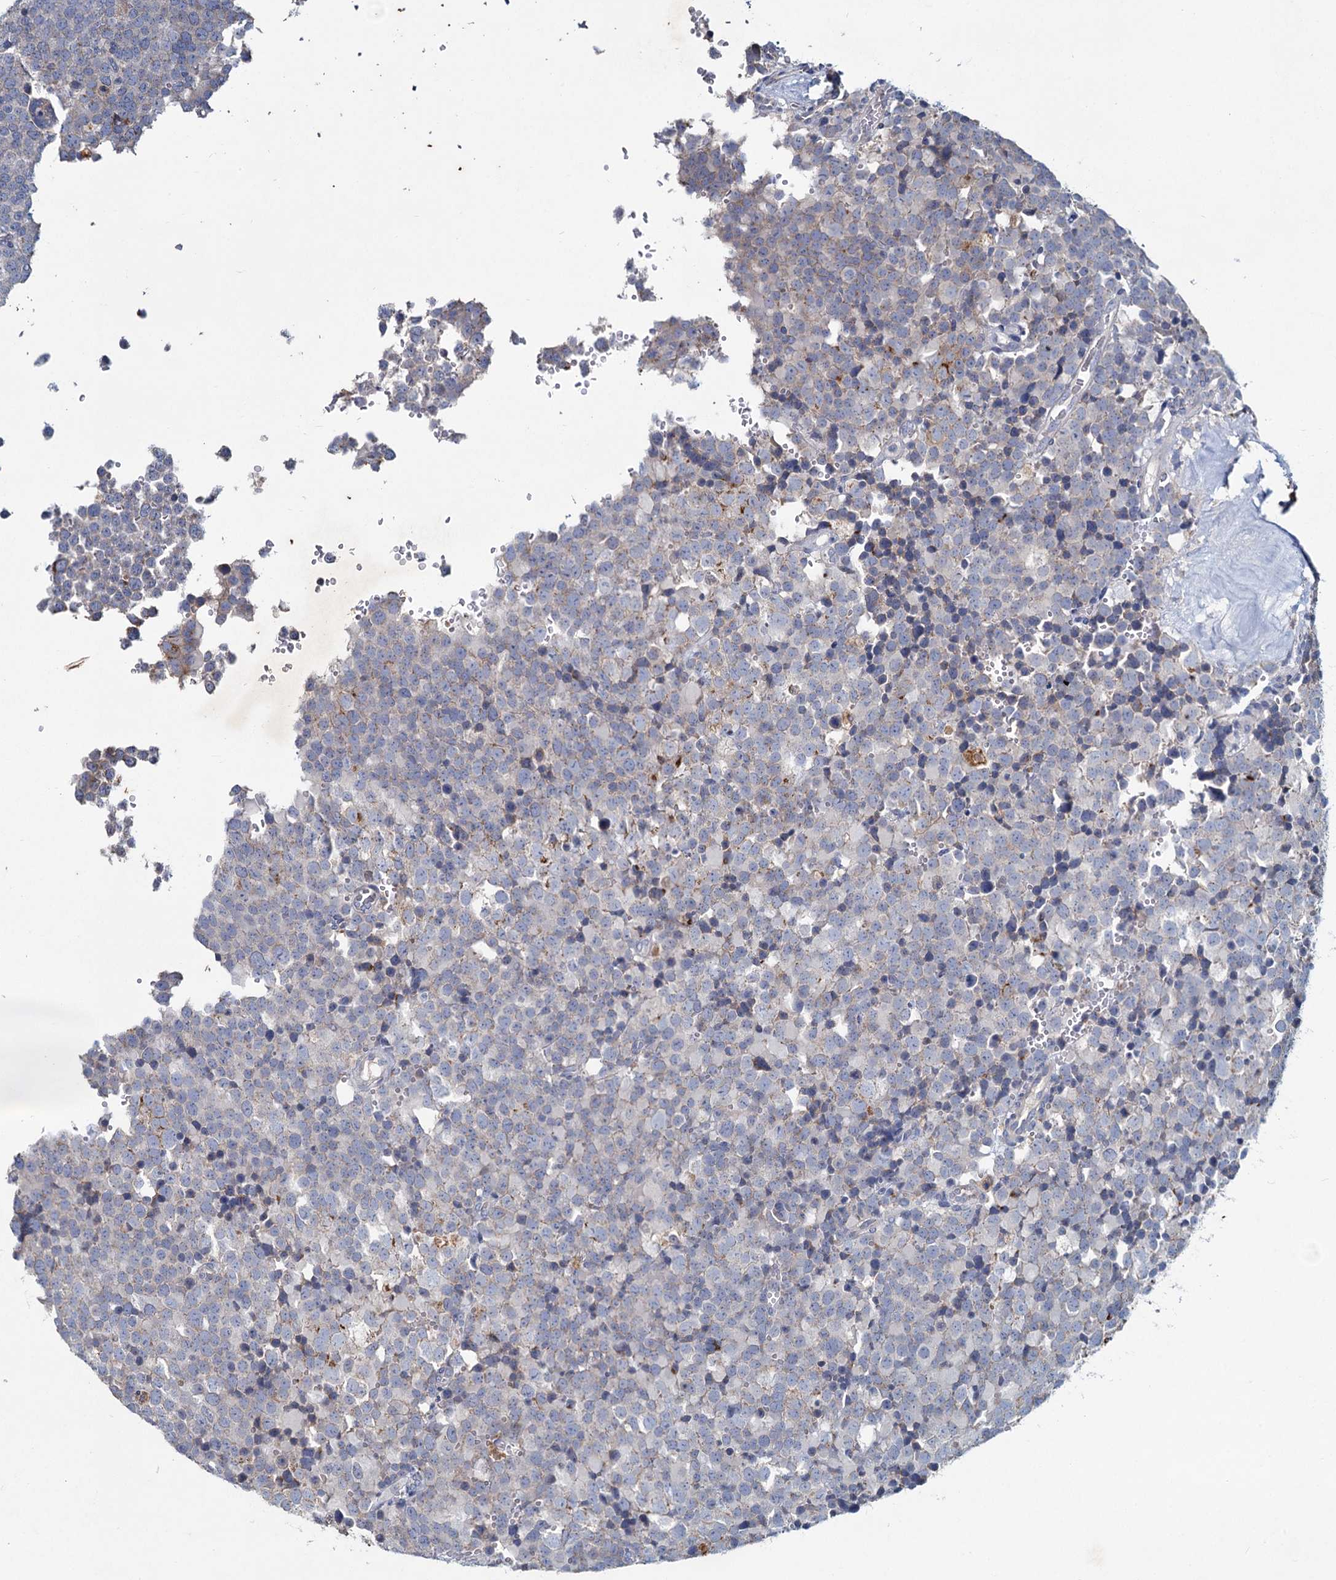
{"staining": {"intensity": "negative", "quantity": "none", "location": "none"}, "tissue": "testis cancer", "cell_type": "Tumor cells", "image_type": "cancer", "snomed": [{"axis": "morphology", "description": "Seminoma, NOS"}, {"axis": "topography", "description": "Testis"}], "caption": "Protein analysis of testis seminoma reveals no significant expression in tumor cells.", "gene": "TMX2", "patient": {"sex": "male", "age": 71}}